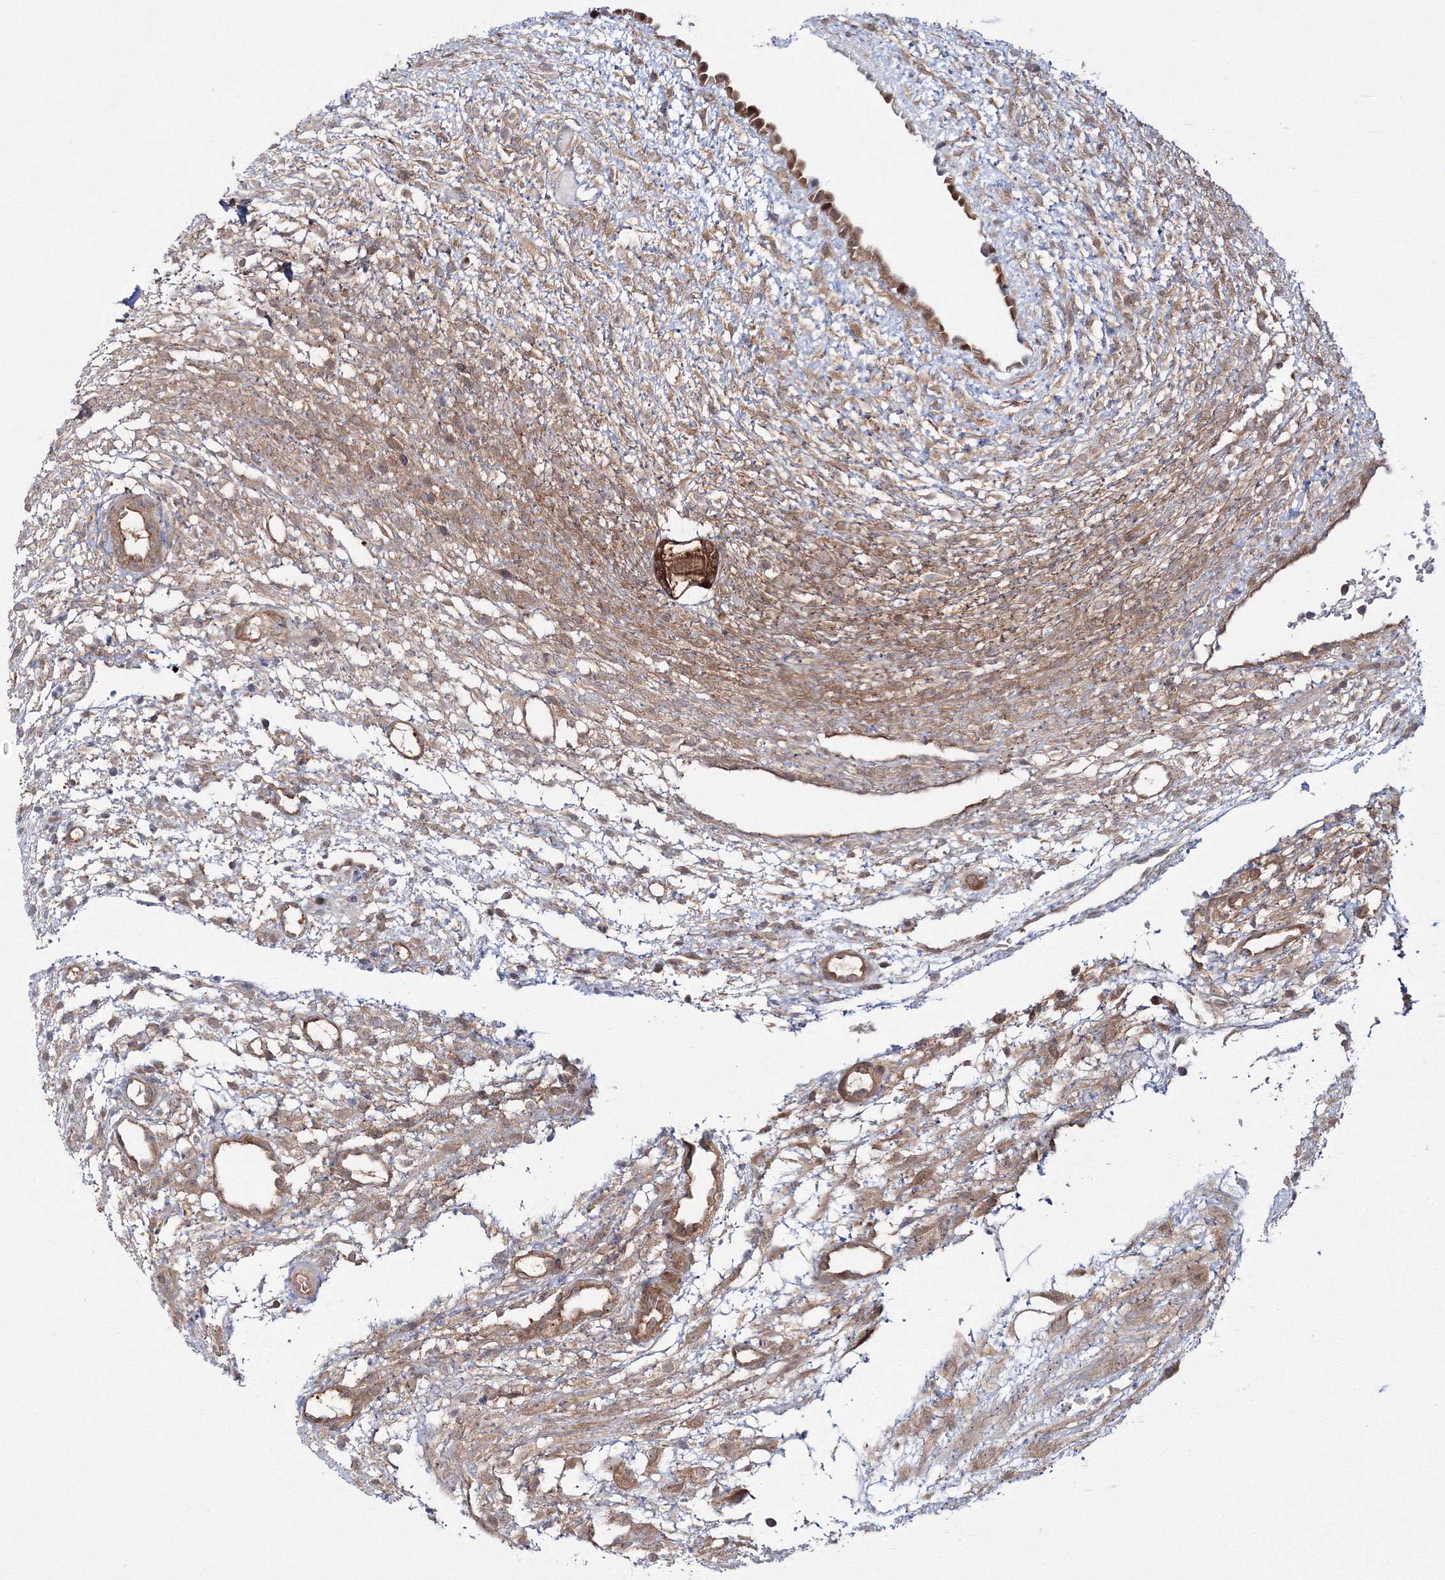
{"staining": {"intensity": "strong", "quantity": ">75%", "location": "cytoplasmic/membranous"}, "tissue": "ovary", "cell_type": "Follicle cells", "image_type": "normal", "snomed": [{"axis": "morphology", "description": "Normal tissue, NOS"}, {"axis": "morphology", "description": "Cyst, NOS"}, {"axis": "topography", "description": "Ovary"}], "caption": "Immunohistochemistry (IHC) of benign ovary exhibits high levels of strong cytoplasmic/membranous expression in about >75% of follicle cells. Nuclei are stained in blue.", "gene": "HARS1", "patient": {"sex": "female", "age": 18}}